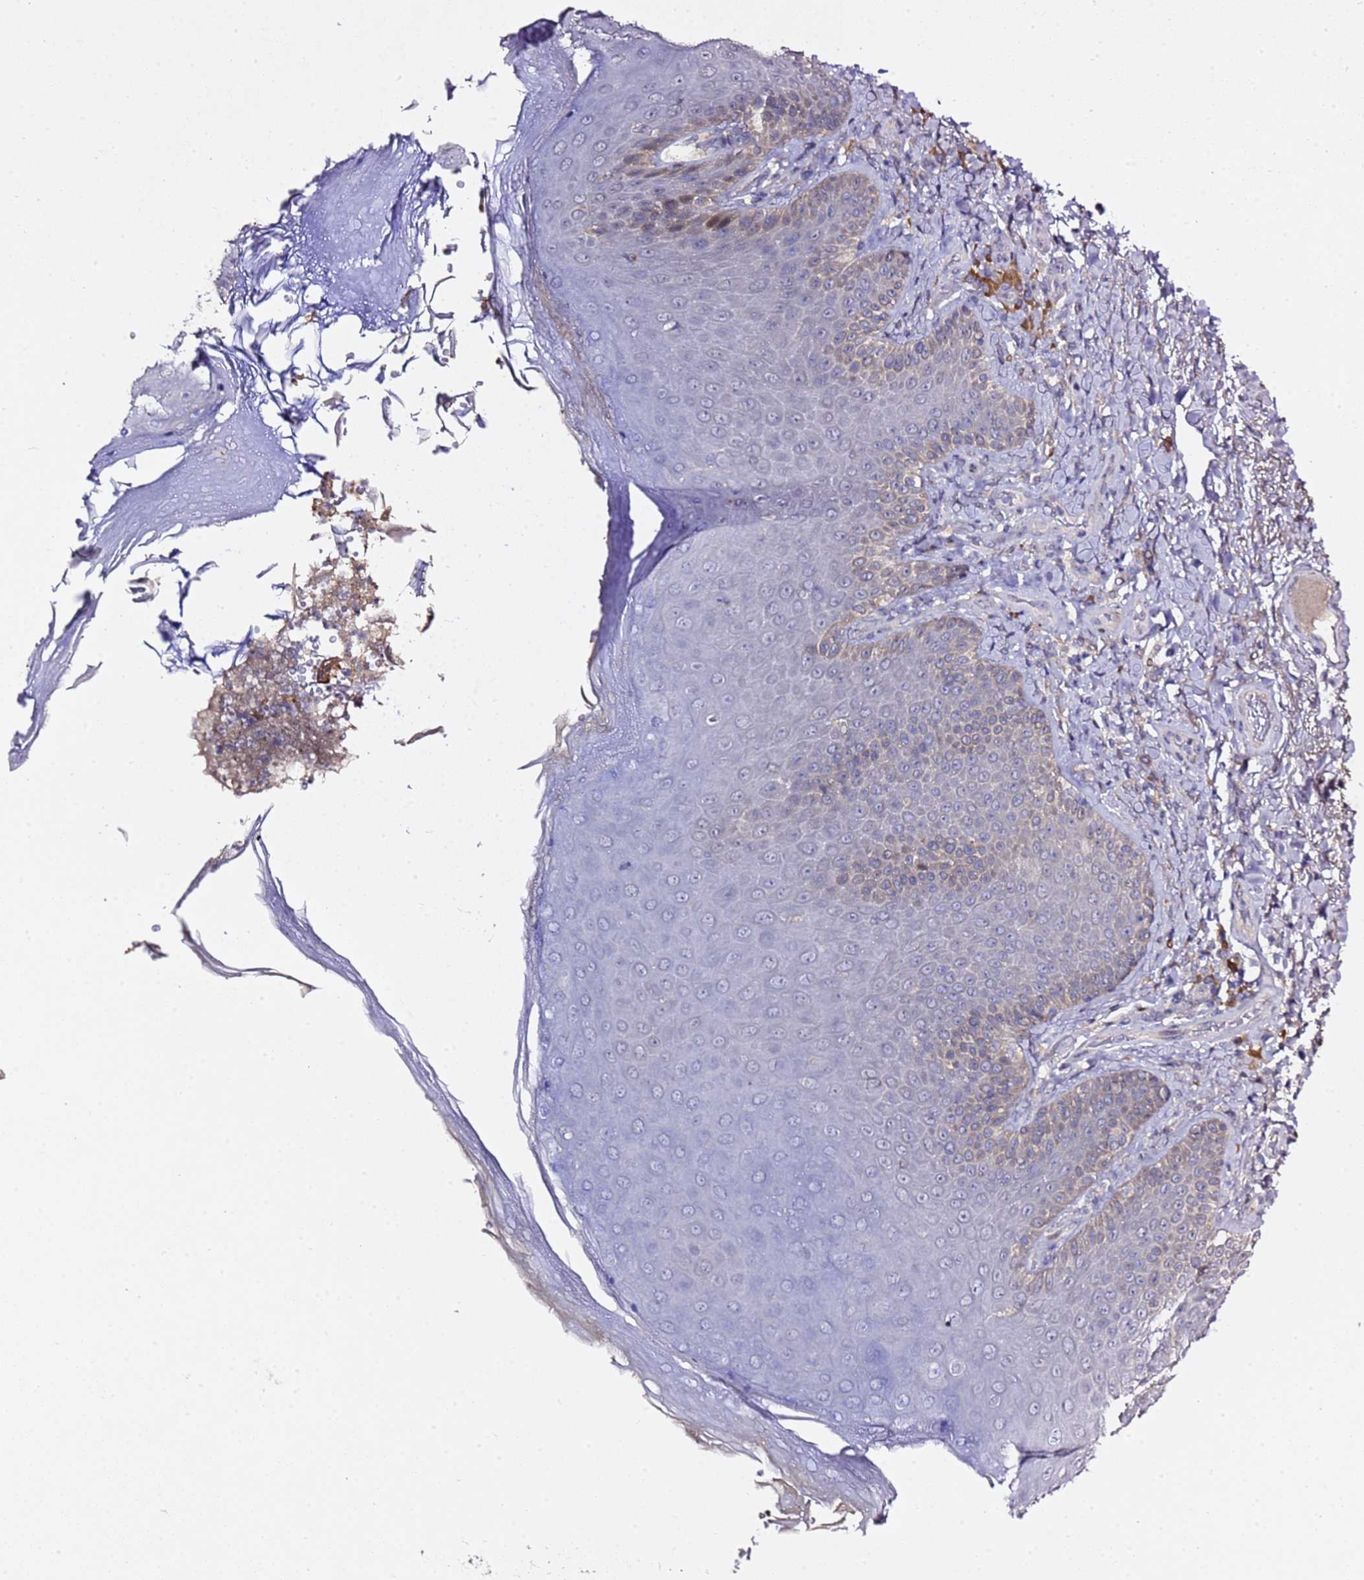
{"staining": {"intensity": "weak", "quantity": "<25%", "location": "cytoplasmic/membranous"}, "tissue": "skin", "cell_type": "Epidermal cells", "image_type": "normal", "snomed": [{"axis": "morphology", "description": "Normal tissue, NOS"}, {"axis": "topography", "description": "Anal"}], "caption": "The IHC histopathology image has no significant positivity in epidermal cells of skin. Nuclei are stained in blue.", "gene": "ALG3", "patient": {"sex": "female", "age": 89}}